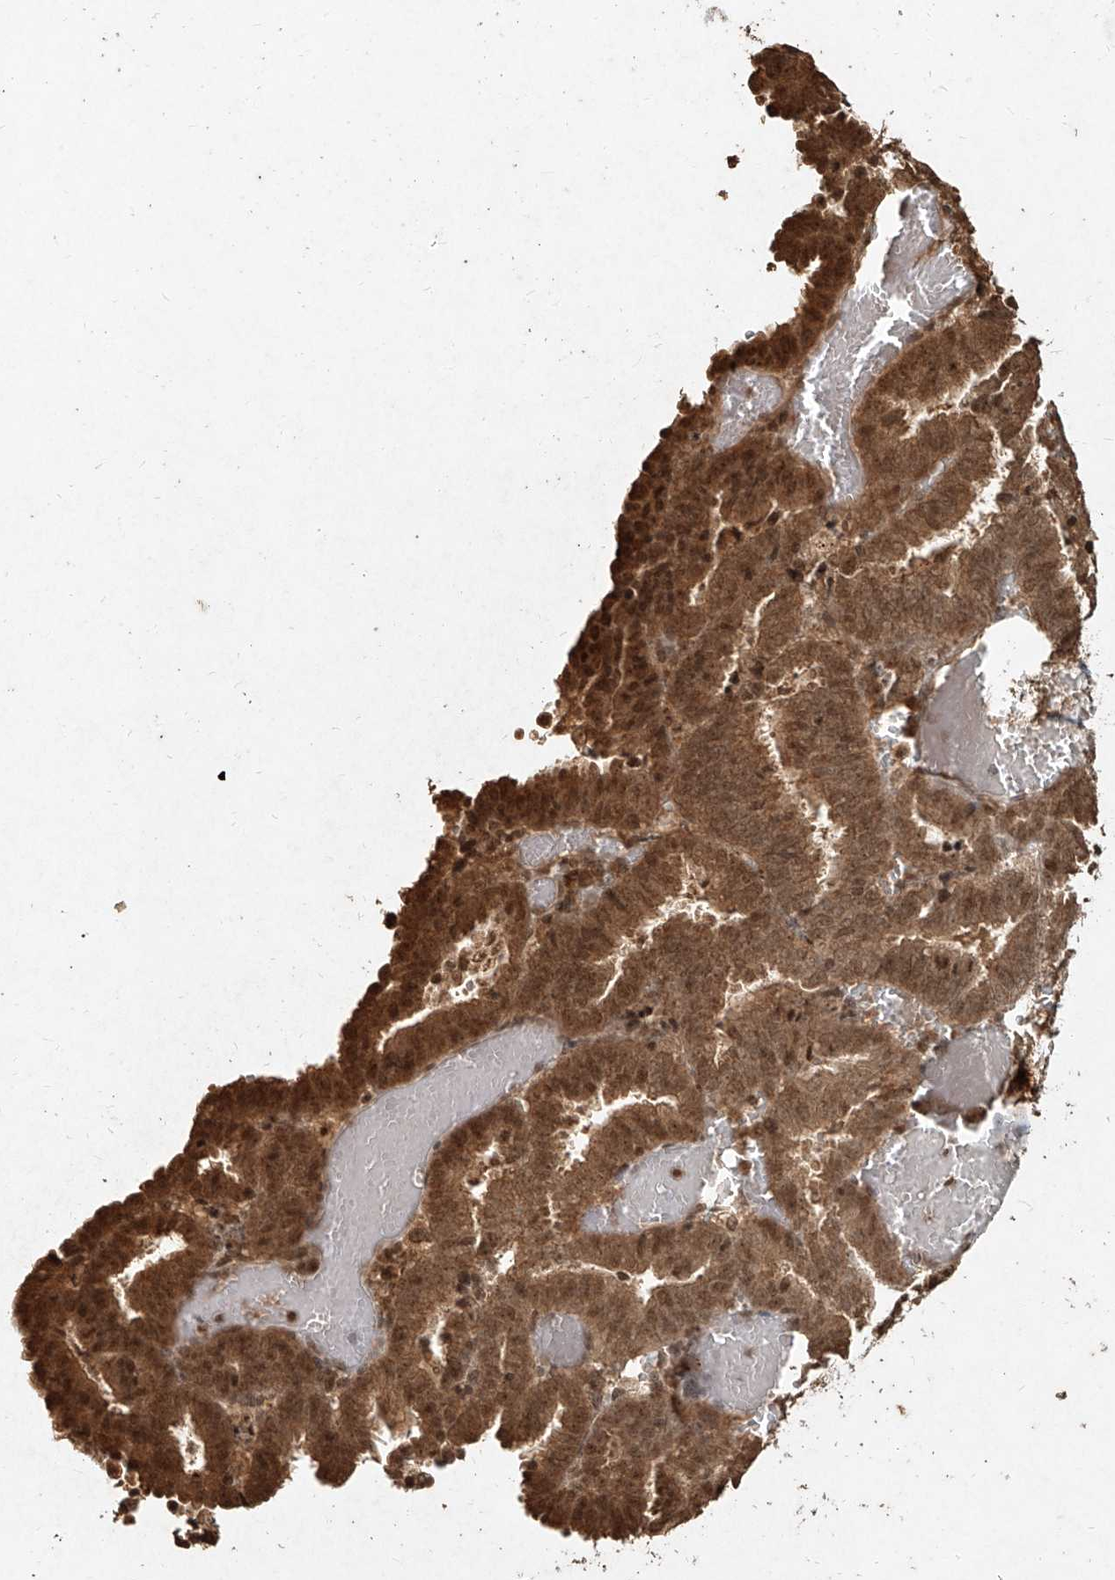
{"staining": {"intensity": "moderate", "quantity": ">75%", "location": "cytoplasmic/membranous,nuclear"}, "tissue": "endometrial cancer", "cell_type": "Tumor cells", "image_type": "cancer", "snomed": [{"axis": "morphology", "description": "Adenocarcinoma, NOS"}, {"axis": "topography", "description": "Uterus"}], "caption": "Brown immunohistochemical staining in human adenocarcinoma (endometrial) demonstrates moderate cytoplasmic/membranous and nuclear expression in approximately >75% of tumor cells. Using DAB (3,3'-diaminobenzidine) (brown) and hematoxylin (blue) stains, captured at high magnification using brightfield microscopy.", "gene": "UBE2K", "patient": {"sex": "female", "age": 83}}